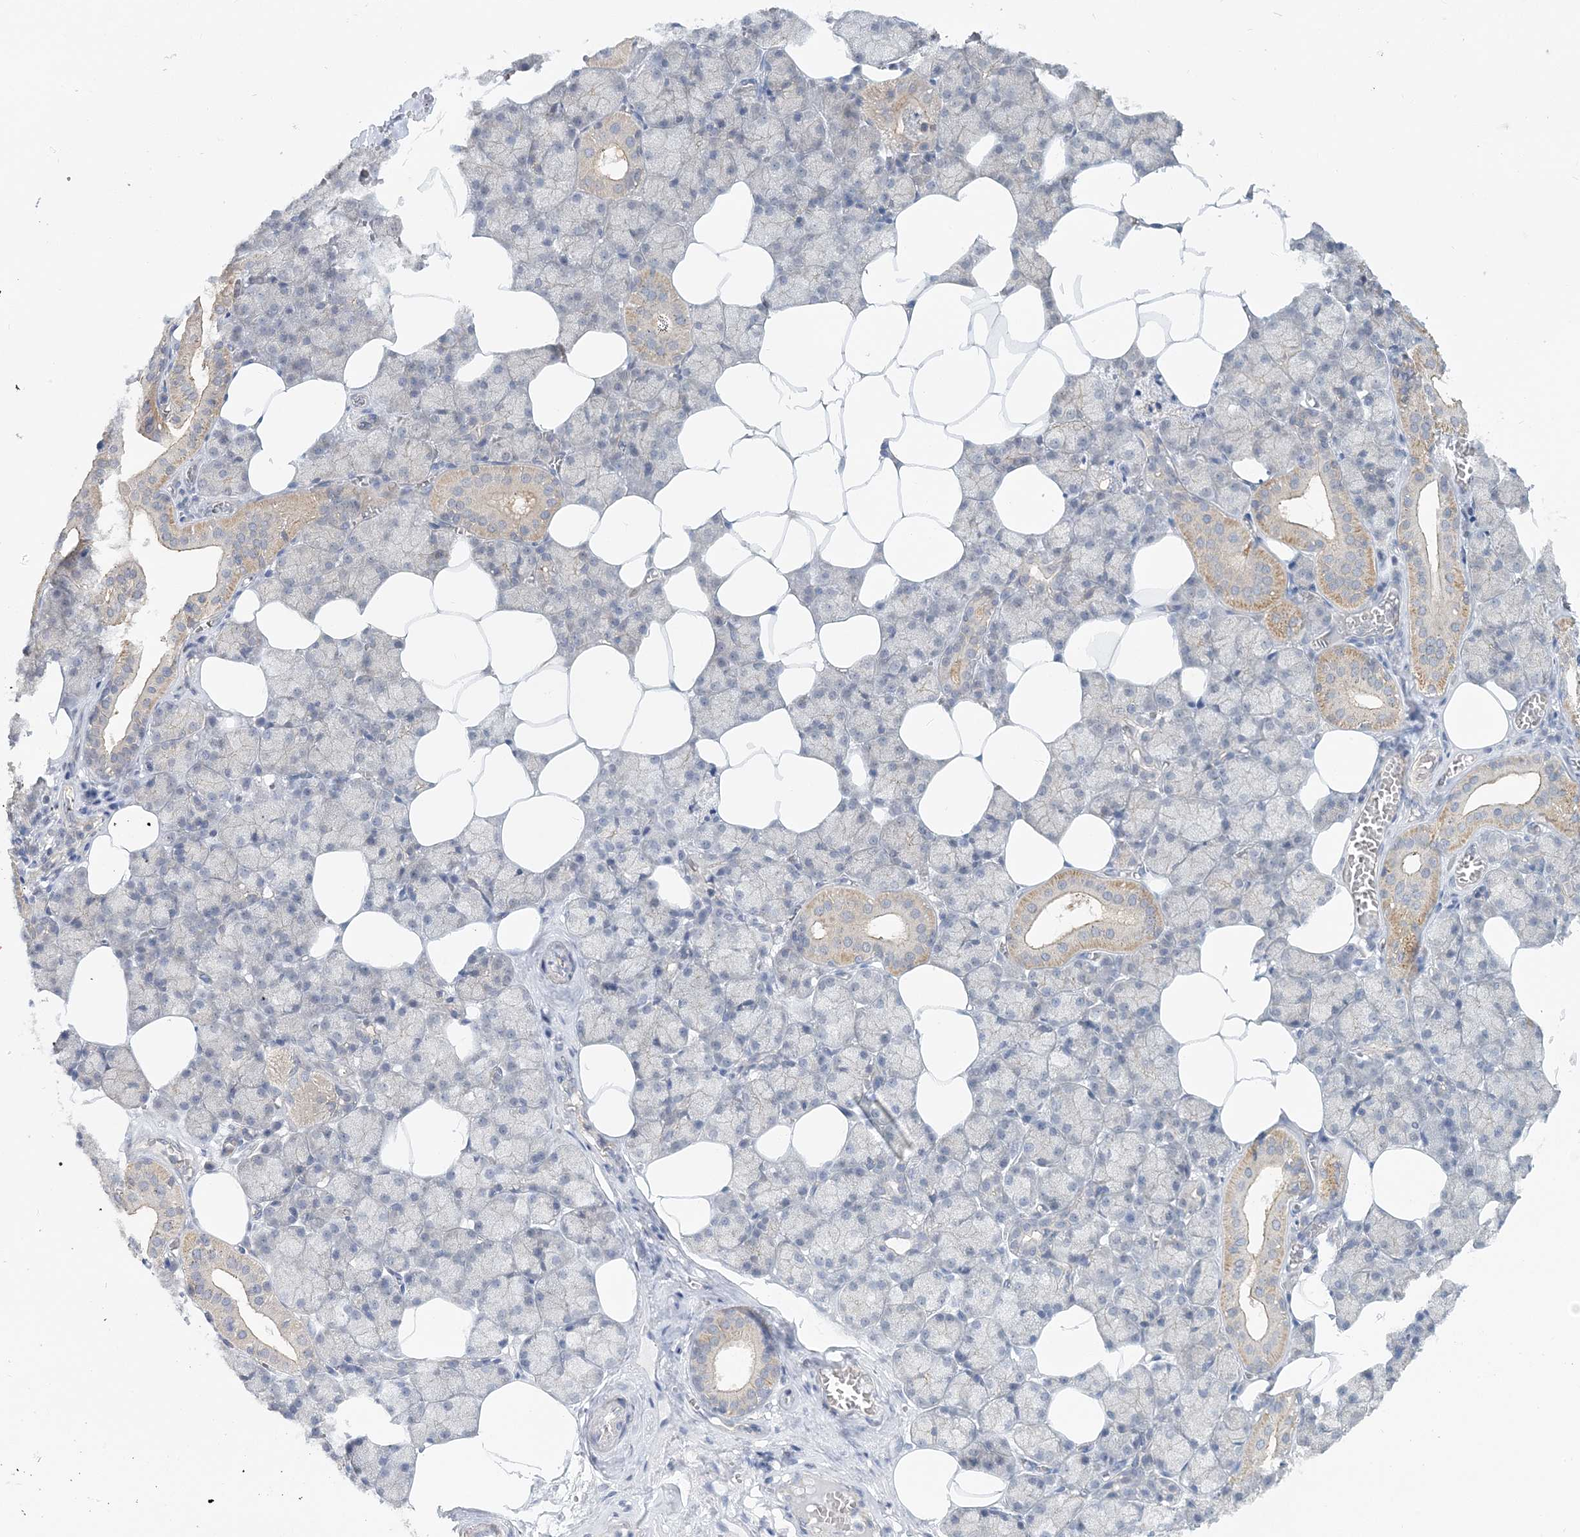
{"staining": {"intensity": "weak", "quantity": "<25%", "location": "cytoplasmic/membranous"}, "tissue": "salivary gland", "cell_type": "Glandular cells", "image_type": "normal", "snomed": [{"axis": "morphology", "description": "Normal tissue, NOS"}, {"axis": "topography", "description": "Salivary gland"}], "caption": "Immunohistochemical staining of benign salivary gland shows no significant positivity in glandular cells.", "gene": "MAT2B", "patient": {"sex": "male", "age": 62}}